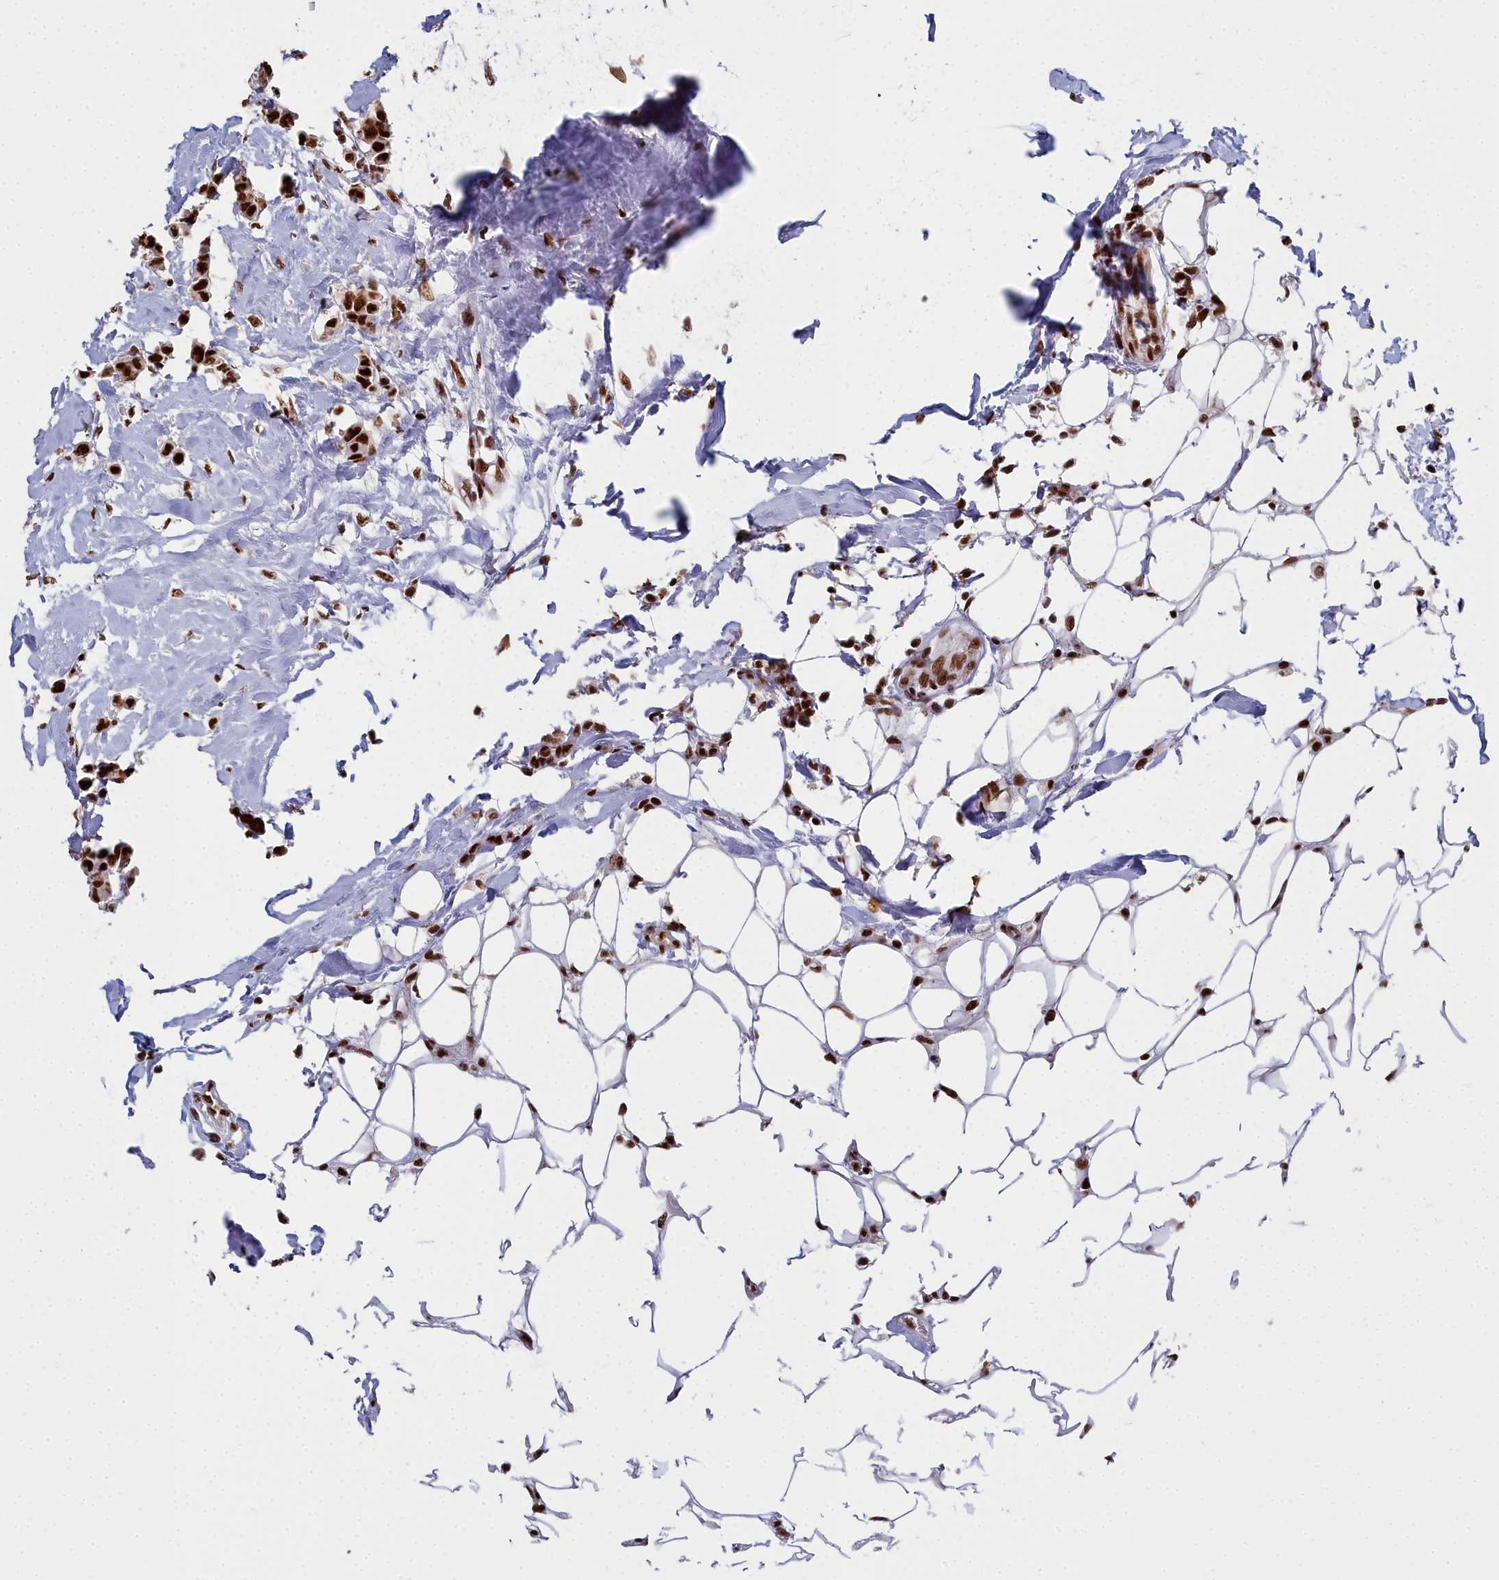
{"staining": {"intensity": "strong", "quantity": ">75%", "location": "nuclear"}, "tissue": "breast cancer", "cell_type": "Tumor cells", "image_type": "cancer", "snomed": [{"axis": "morphology", "description": "Duct carcinoma"}, {"axis": "topography", "description": "Breast"}], "caption": "Strong nuclear protein expression is seen in approximately >75% of tumor cells in breast cancer (infiltrating ductal carcinoma). (IHC, brightfield microscopy, high magnification).", "gene": "SF3B3", "patient": {"sex": "female", "age": 40}}